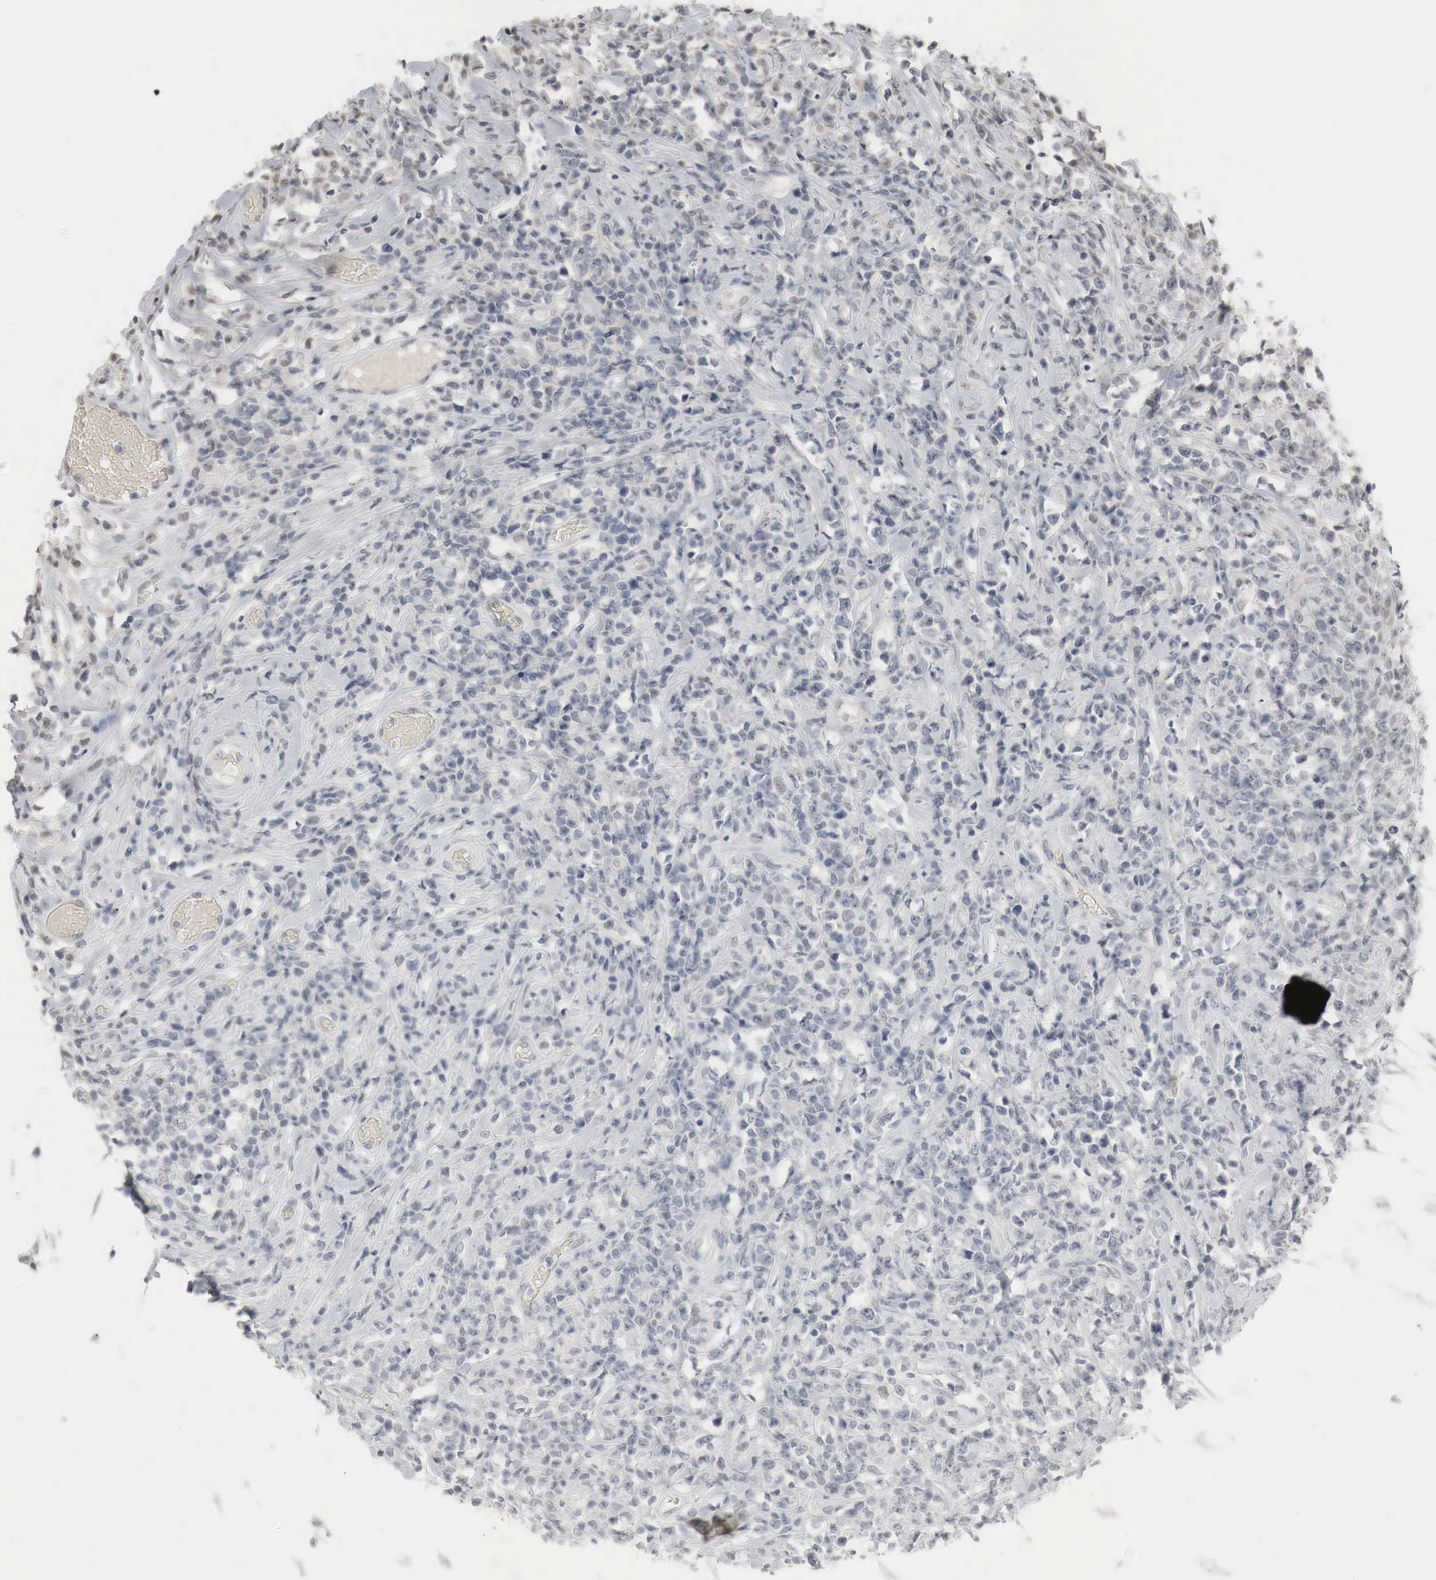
{"staining": {"intensity": "negative", "quantity": "none", "location": "none"}, "tissue": "lymphoma", "cell_type": "Tumor cells", "image_type": "cancer", "snomed": [{"axis": "morphology", "description": "Malignant lymphoma, non-Hodgkin's type, High grade"}, {"axis": "topography", "description": "Colon"}], "caption": "This is an IHC micrograph of high-grade malignant lymphoma, non-Hodgkin's type. There is no staining in tumor cells.", "gene": "ERBB4", "patient": {"sex": "male", "age": 82}}